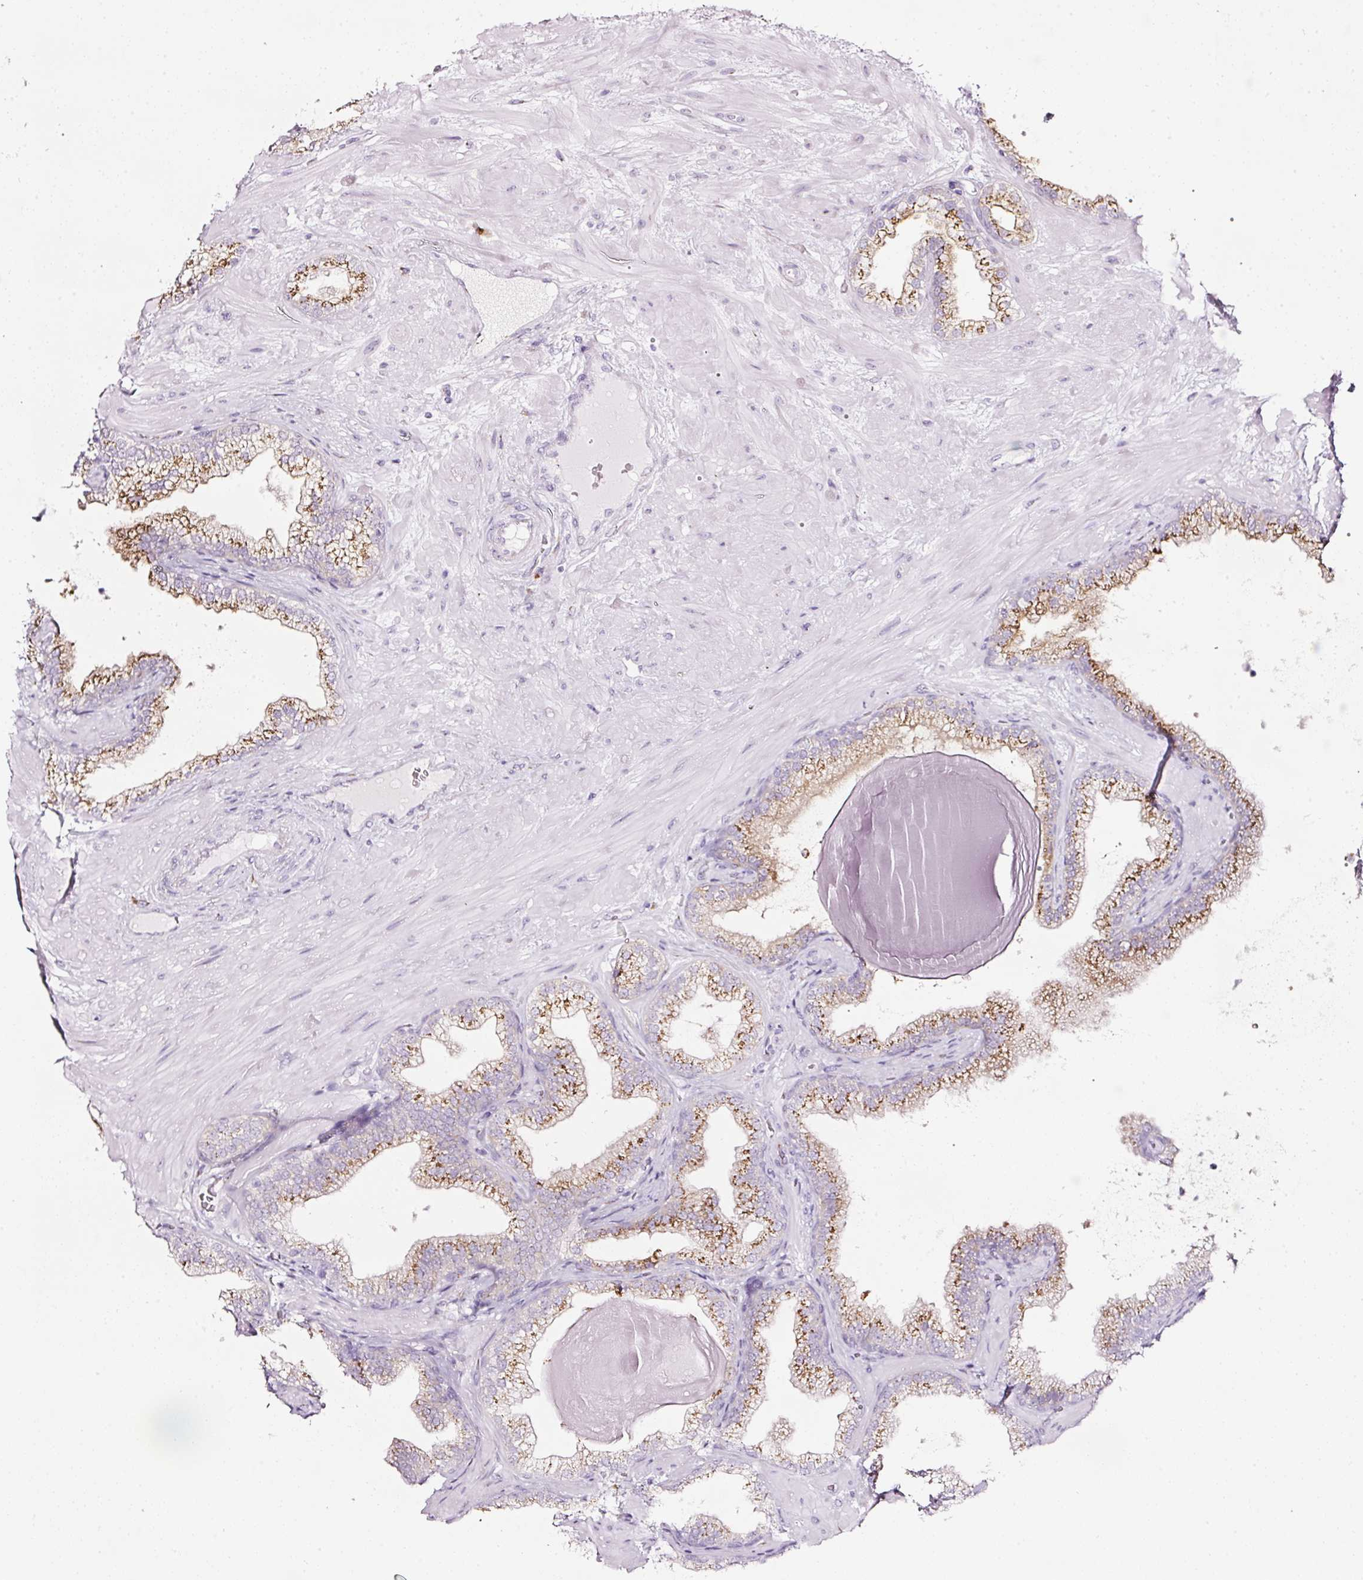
{"staining": {"intensity": "moderate", "quantity": ">75%", "location": "cytoplasmic/membranous"}, "tissue": "prostate cancer", "cell_type": "Tumor cells", "image_type": "cancer", "snomed": [{"axis": "morphology", "description": "Adenocarcinoma, Low grade"}, {"axis": "topography", "description": "Prostate"}], "caption": "Immunohistochemical staining of human prostate cancer exhibits medium levels of moderate cytoplasmic/membranous protein expression in approximately >75% of tumor cells.", "gene": "SDF4", "patient": {"sex": "male", "age": 61}}